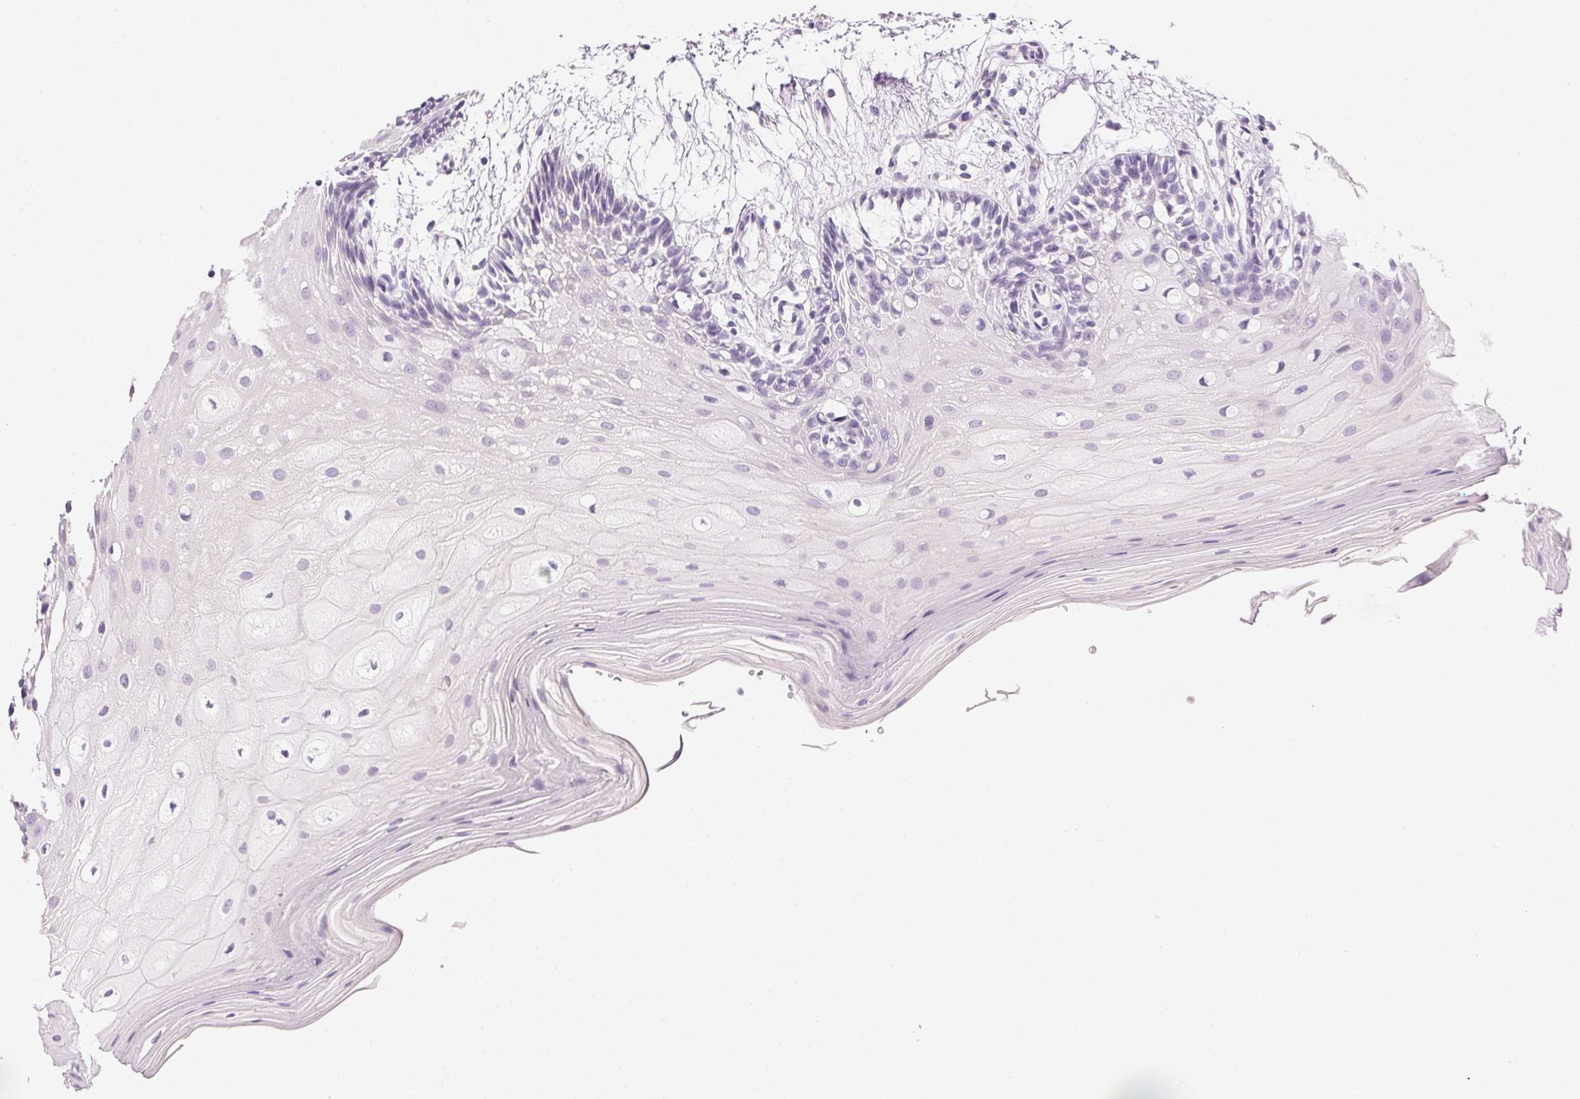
{"staining": {"intensity": "negative", "quantity": "none", "location": "none"}, "tissue": "oral mucosa", "cell_type": "Squamous epithelial cells", "image_type": "normal", "snomed": [{"axis": "morphology", "description": "Normal tissue, NOS"}, {"axis": "morphology", "description": "Squamous cell carcinoma, NOS"}, {"axis": "topography", "description": "Oral tissue"}, {"axis": "topography", "description": "Tounge, NOS"}, {"axis": "topography", "description": "Head-Neck"}], "caption": "Protein analysis of benign oral mucosa reveals no significant positivity in squamous epithelial cells.", "gene": "IGFBP1", "patient": {"sex": "male", "age": 62}}